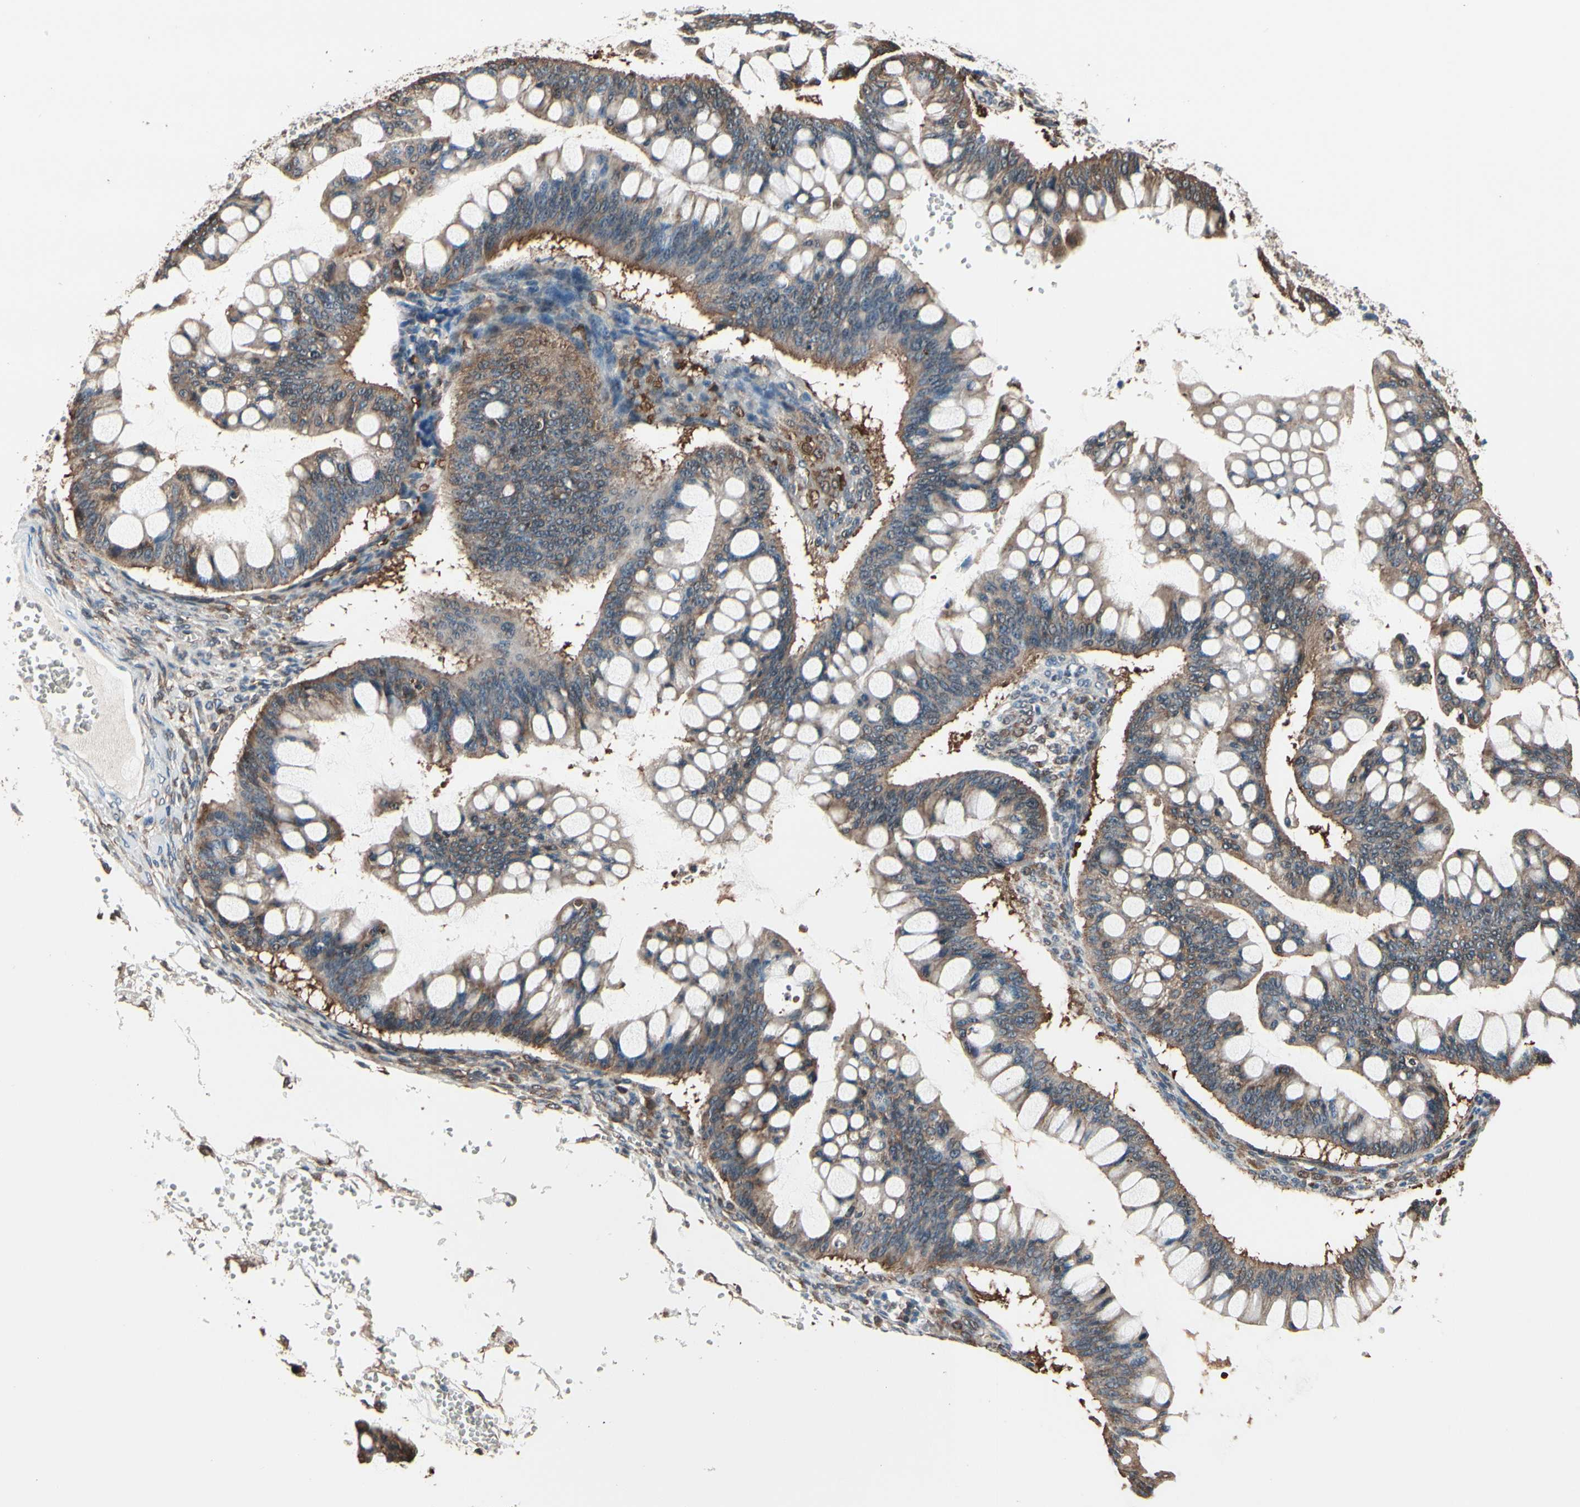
{"staining": {"intensity": "weak", "quantity": "25%-75%", "location": "cytoplasmic/membranous"}, "tissue": "ovarian cancer", "cell_type": "Tumor cells", "image_type": "cancer", "snomed": [{"axis": "morphology", "description": "Cystadenocarcinoma, mucinous, NOS"}, {"axis": "topography", "description": "Ovary"}], "caption": "Tumor cells show weak cytoplasmic/membranous expression in about 25%-75% of cells in ovarian mucinous cystadenocarcinoma.", "gene": "PRDX2", "patient": {"sex": "female", "age": 73}}